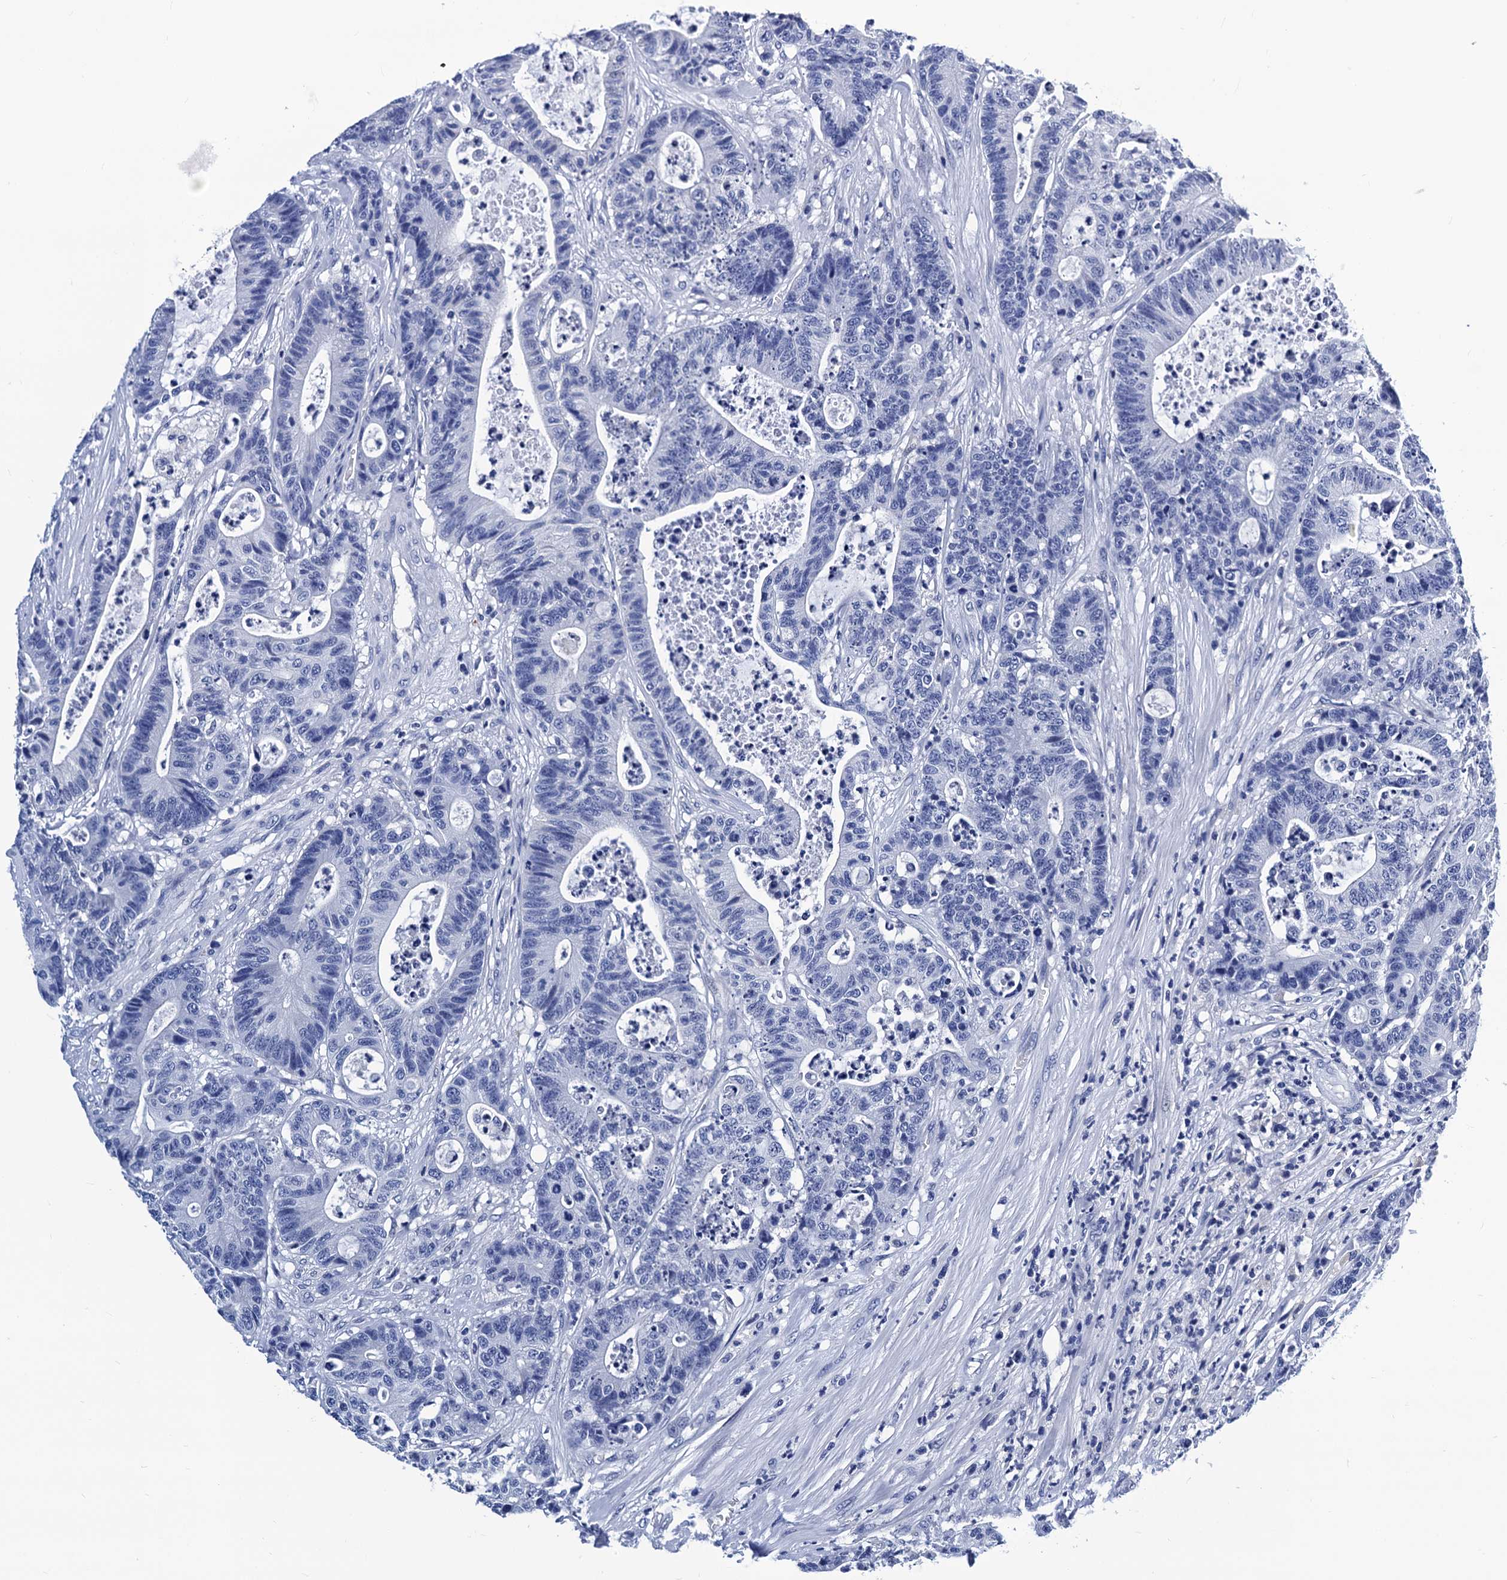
{"staining": {"intensity": "negative", "quantity": "none", "location": "none"}, "tissue": "colorectal cancer", "cell_type": "Tumor cells", "image_type": "cancer", "snomed": [{"axis": "morphology", "description": "Adenocarcinoma, NOS"}, {"axis": "topography", "description": "Colon"}], "caption": "The photomicrograph demonstrates no significant staining in tumor cells of colorectal cancer.", "gene": "LRRC30", "patient": {"sex": "female", "age": 84}}